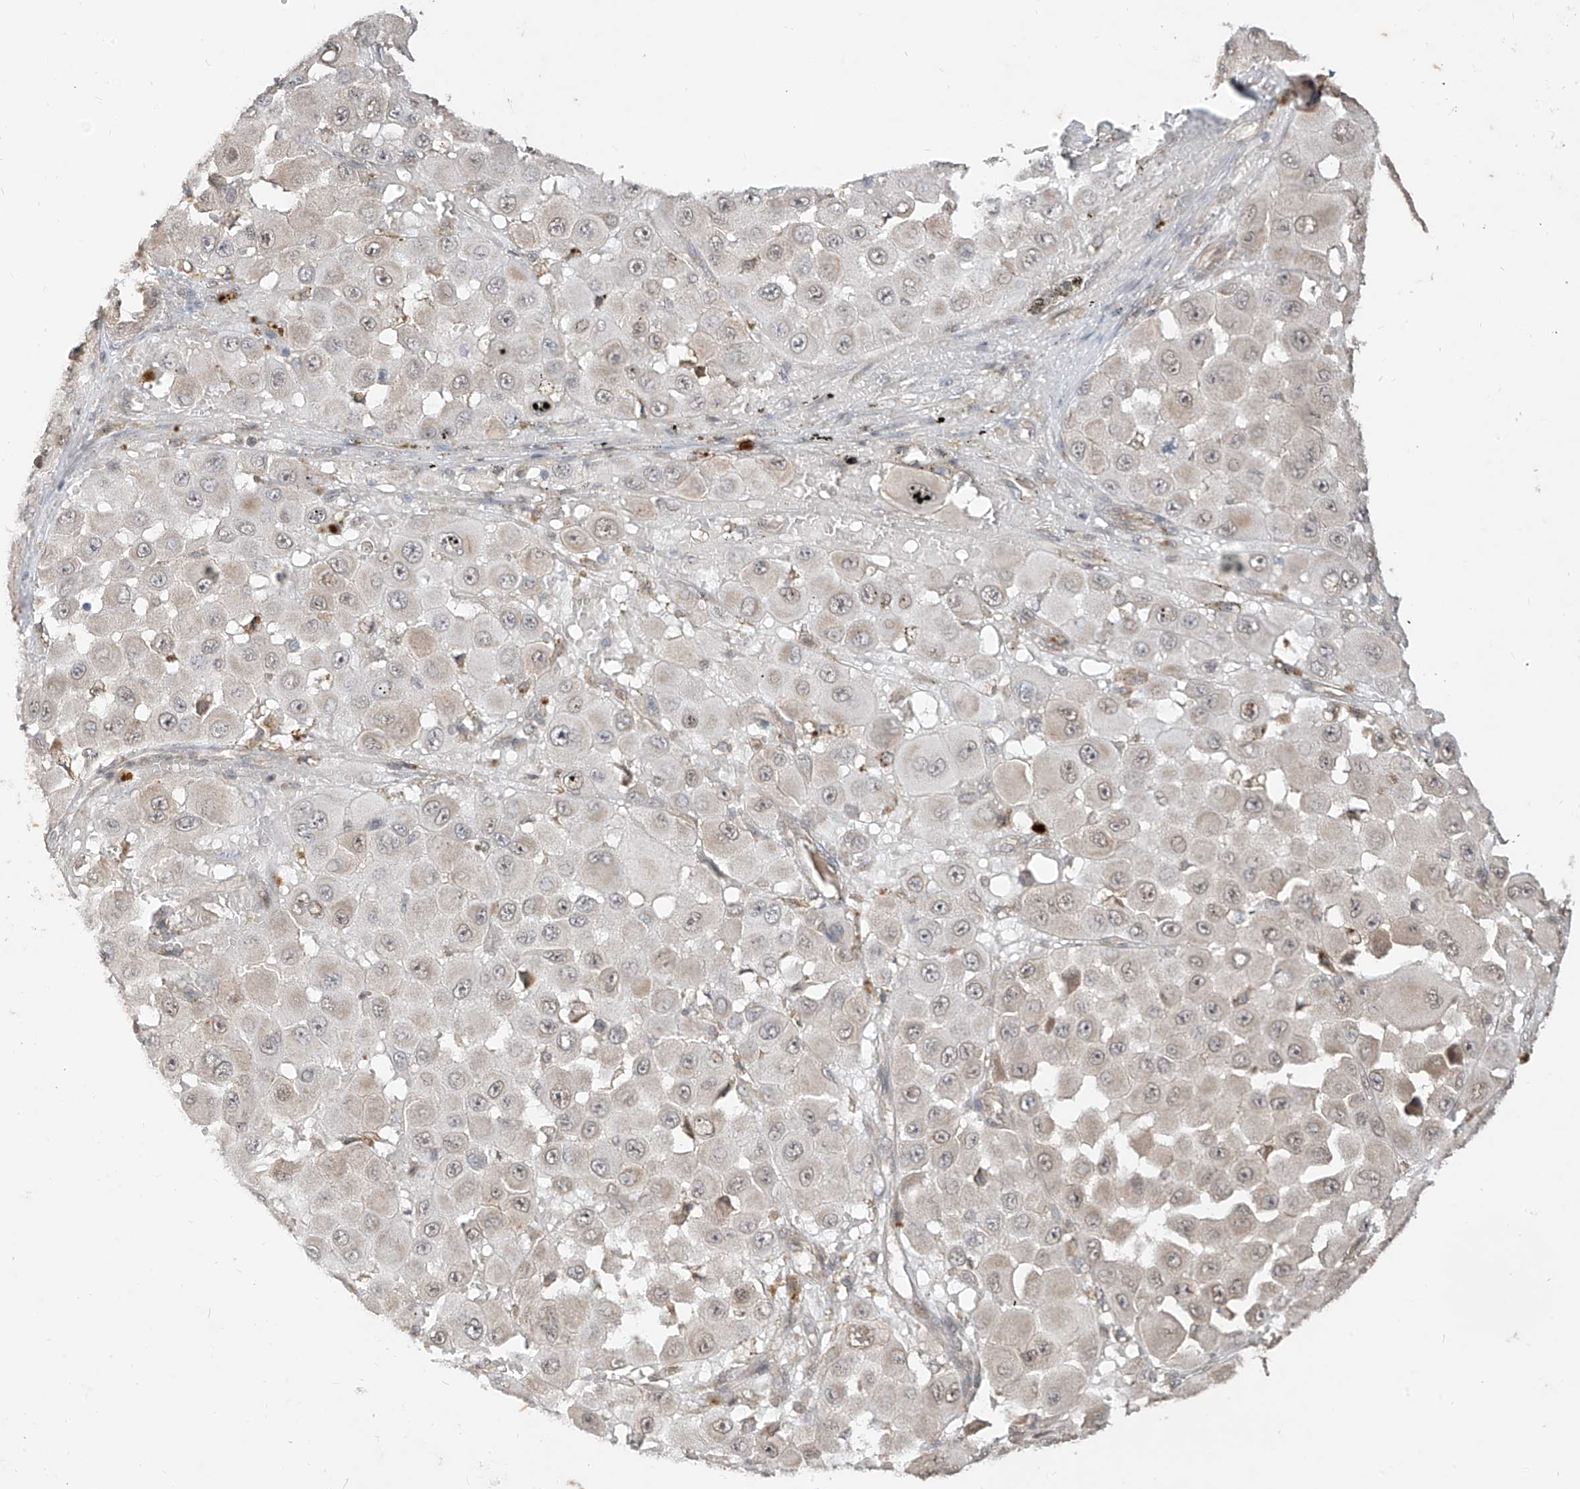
{"staining": {"intensity": "weak", "quantity": "25%-75%", "location": "cytoplasmic/membranous,nuclear"}, "tissue": "melanoma", "cell_type": "Tumor cells", "image_type": "cancer", "snomed": [{"axis": "morphology", "description": "Malignant melanoma, NOS"}, {"axis": "topography", "description": "Skin"}], "caption": "IHC photomicrograph of melanoma stained for a protein (brown), which demonstrates low levels of weak cytoplasmic/membranous and nuclear expression in approximately 25%-75% of tumor cells.", "gene": "LCOR", "patient": {"sex": "female", "age": 81}}